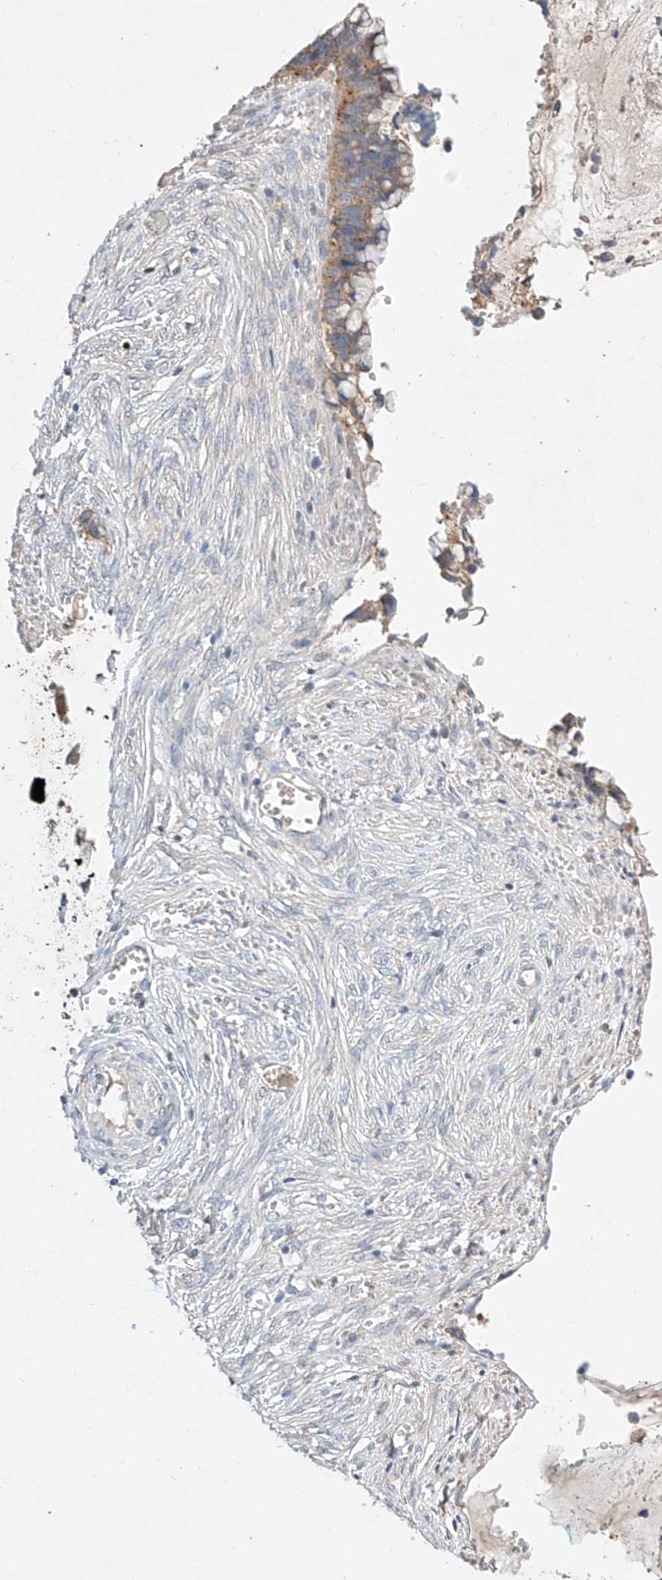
{"staining": {"intensity": "moderate", "quantity": ">75%", "location": "cytoplasmic/membranous"}, "tissue": "cervical cancer", "cell_type": "Tumor cells", "image_type": "cancer", "snomed": [{"axis": "morphology", "description": "Adenocarcinoma, NOS"}, {"axis": "topography", "description": "Cervix"}], "caption": "Cervical cancer (adenocarcinoma) stained with IHC shows moderate cytoplasmic/membranous positivity in approximately >75% of tumor cells.", "gene": "C6orf118", "patient": {"sex": "female", "age": 44}}